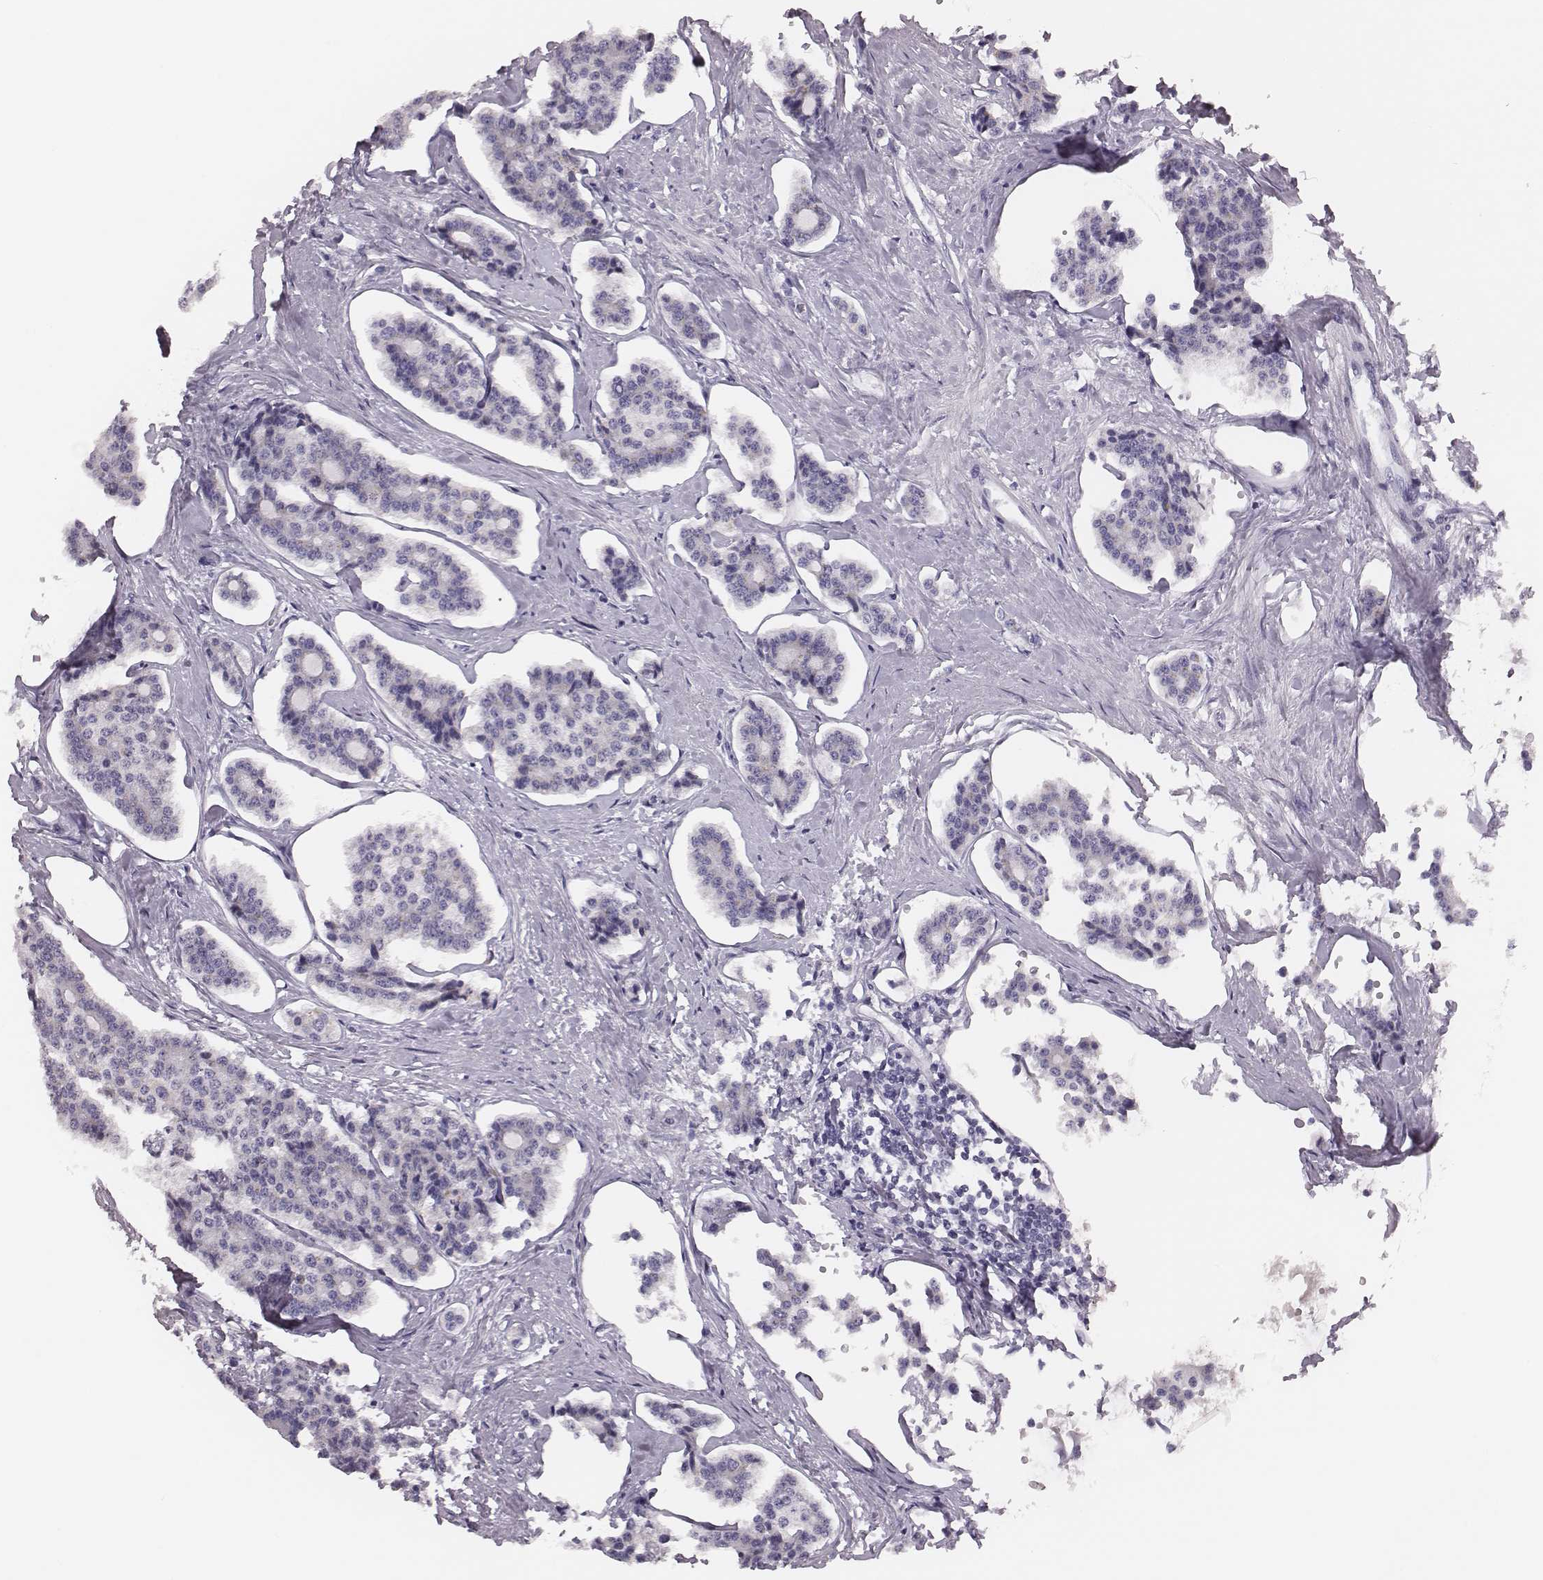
{"staining": {"intensity": "negative", "quantity": "none", "location": "none"}, "tissue": "carcinoid", "cell_type": "Tumor cells", "image_type": "cancer", "snomed": [{"axis": "morphology", "description": "Carcinoid, malignant, NOS"}, {"axis": "topography", "description": "Small intestine"}], "caption": "Immunohistochemistry micrograph of human carcinoid stained for a protein (brown), which demonstrates no expression in tumor cells.", "gene": "H1-6", "patient": {"sex": "female", "age": 65}}